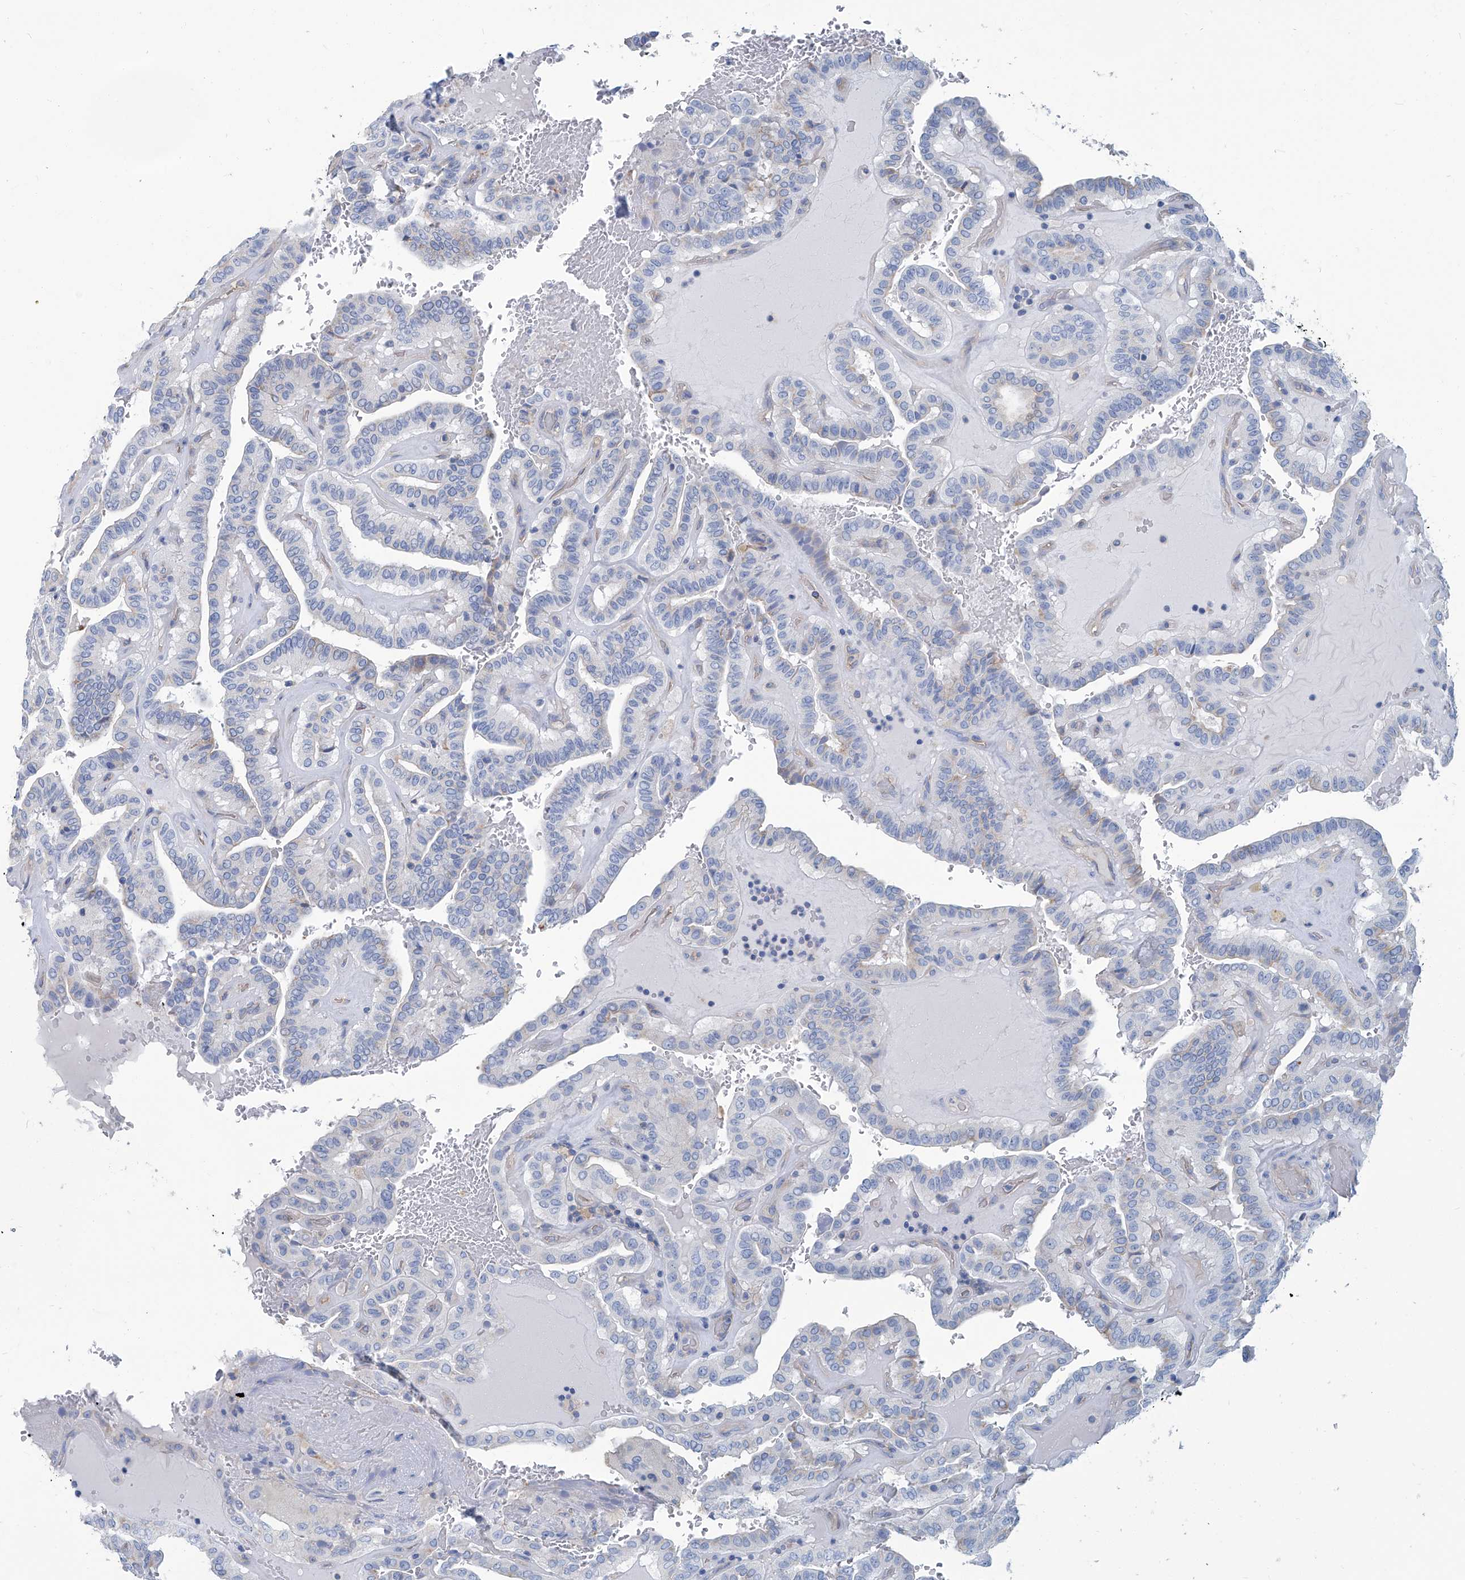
{"staining": {"intensity": "negative", "quantity": "none", "location": "none"}, "tissue": "thyroid cancer", "cell_type": "Tumor cells", "image_type": "cancer", "snomed": [{"axis": "morphology", "description": "Papillary adenocarcinoma, NOS"}, {"axis": "topography", "description": "Thyroid gland"}], "caption": "An image of human thyroid cancer (papillary adenocarcinoma) is negative for staining in tumor cells. (DAB immunohistochemistry visualized using brightfield microscopy, high magnification).", "gene": "PFKL", "patient": {"sex": "male", "age": 77}}